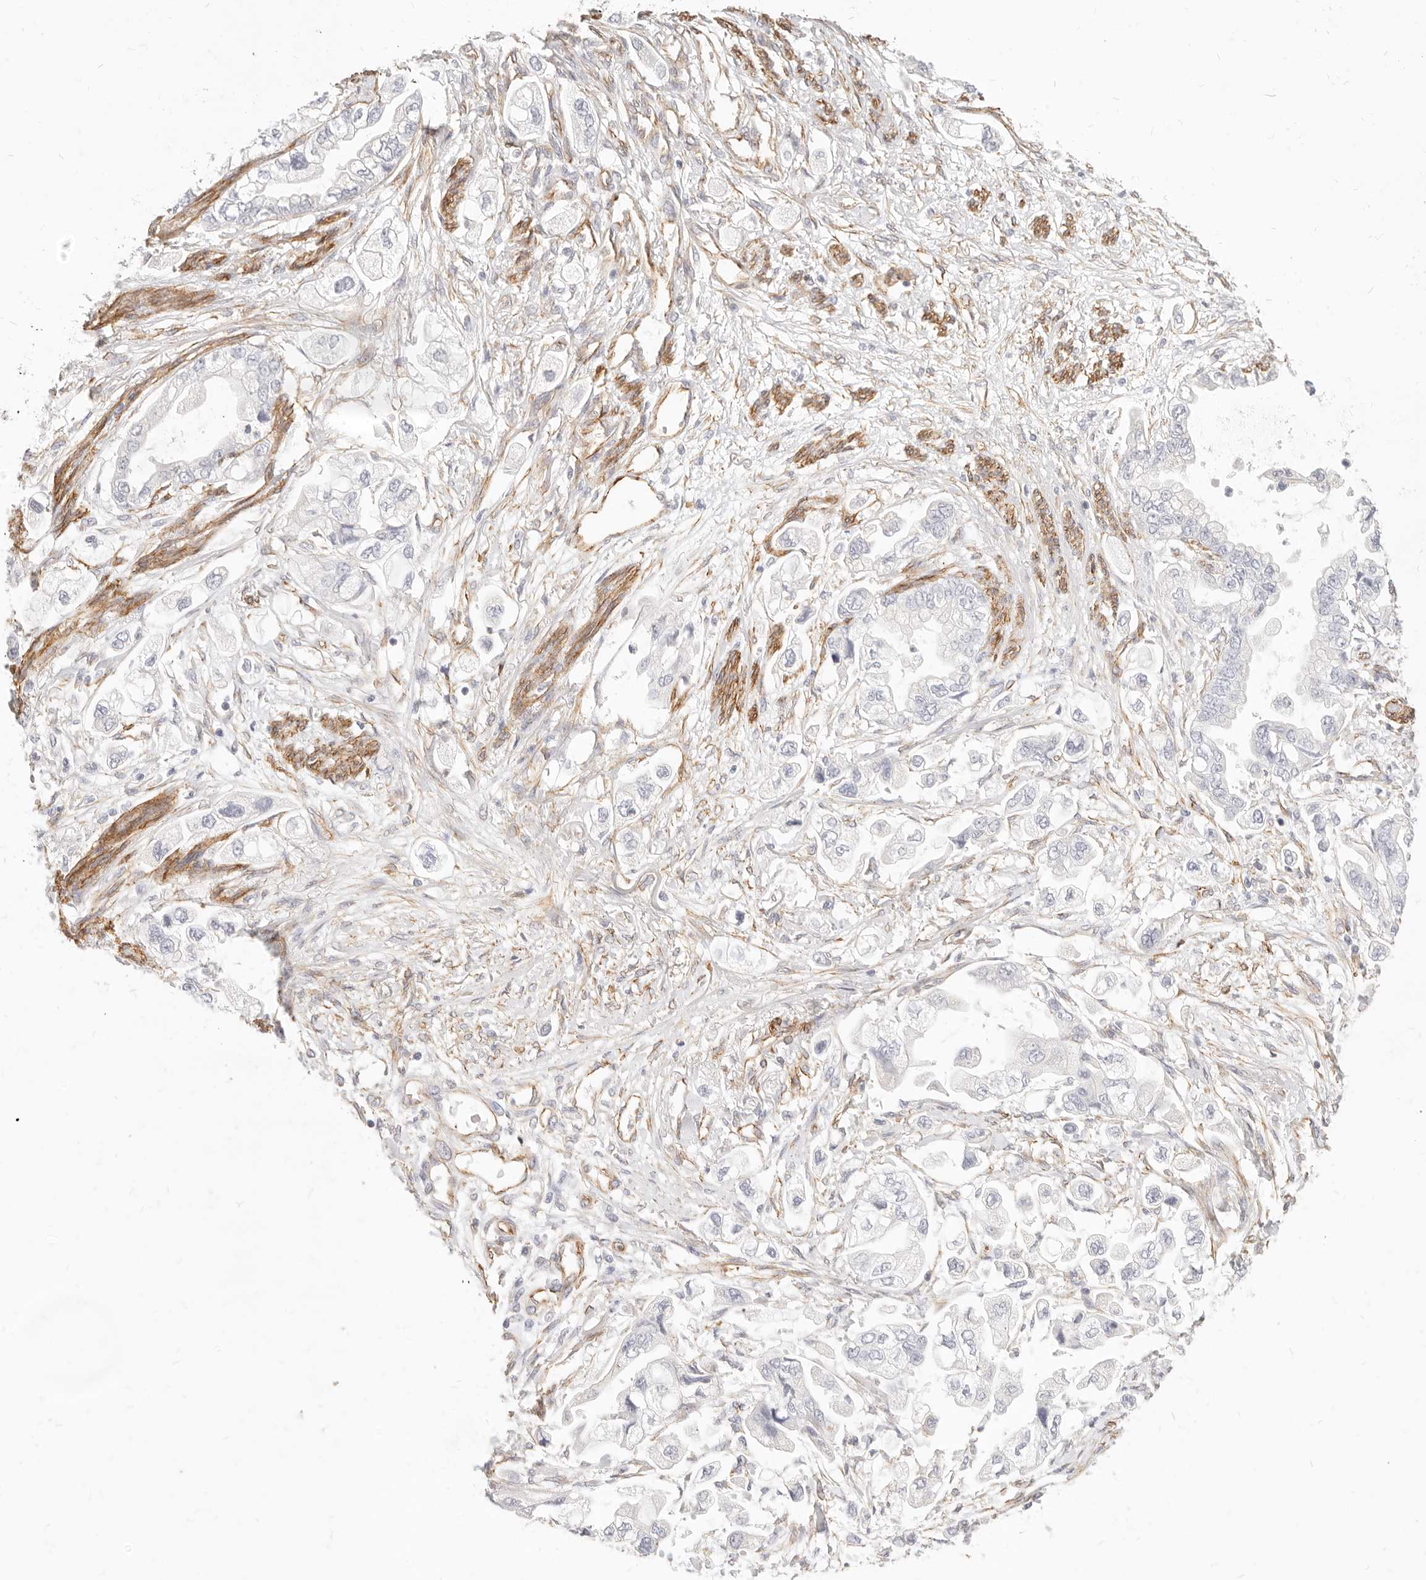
{"staining": {"intensity": "negative", "quantity": "none", "location": "none"}, "tissue": "stomach cancer", "cell_type": "Tumor cells", "image_type": "cancer", "snomed": [{"axis": "morphology", "description": "Adenocarcinoma, NOS"}, {"axis": "topography", "description": "Stomach"}], "caption": "Immunohistochemistry (IHC) photomicrograph of human stomach adenocarcinoma stained for a protein (brown), which demonstrates no expression in tumor cells. Nuclei are stained in blue.", "gene": "NUS1", "patient": {"sex": "male", "age": 62}}